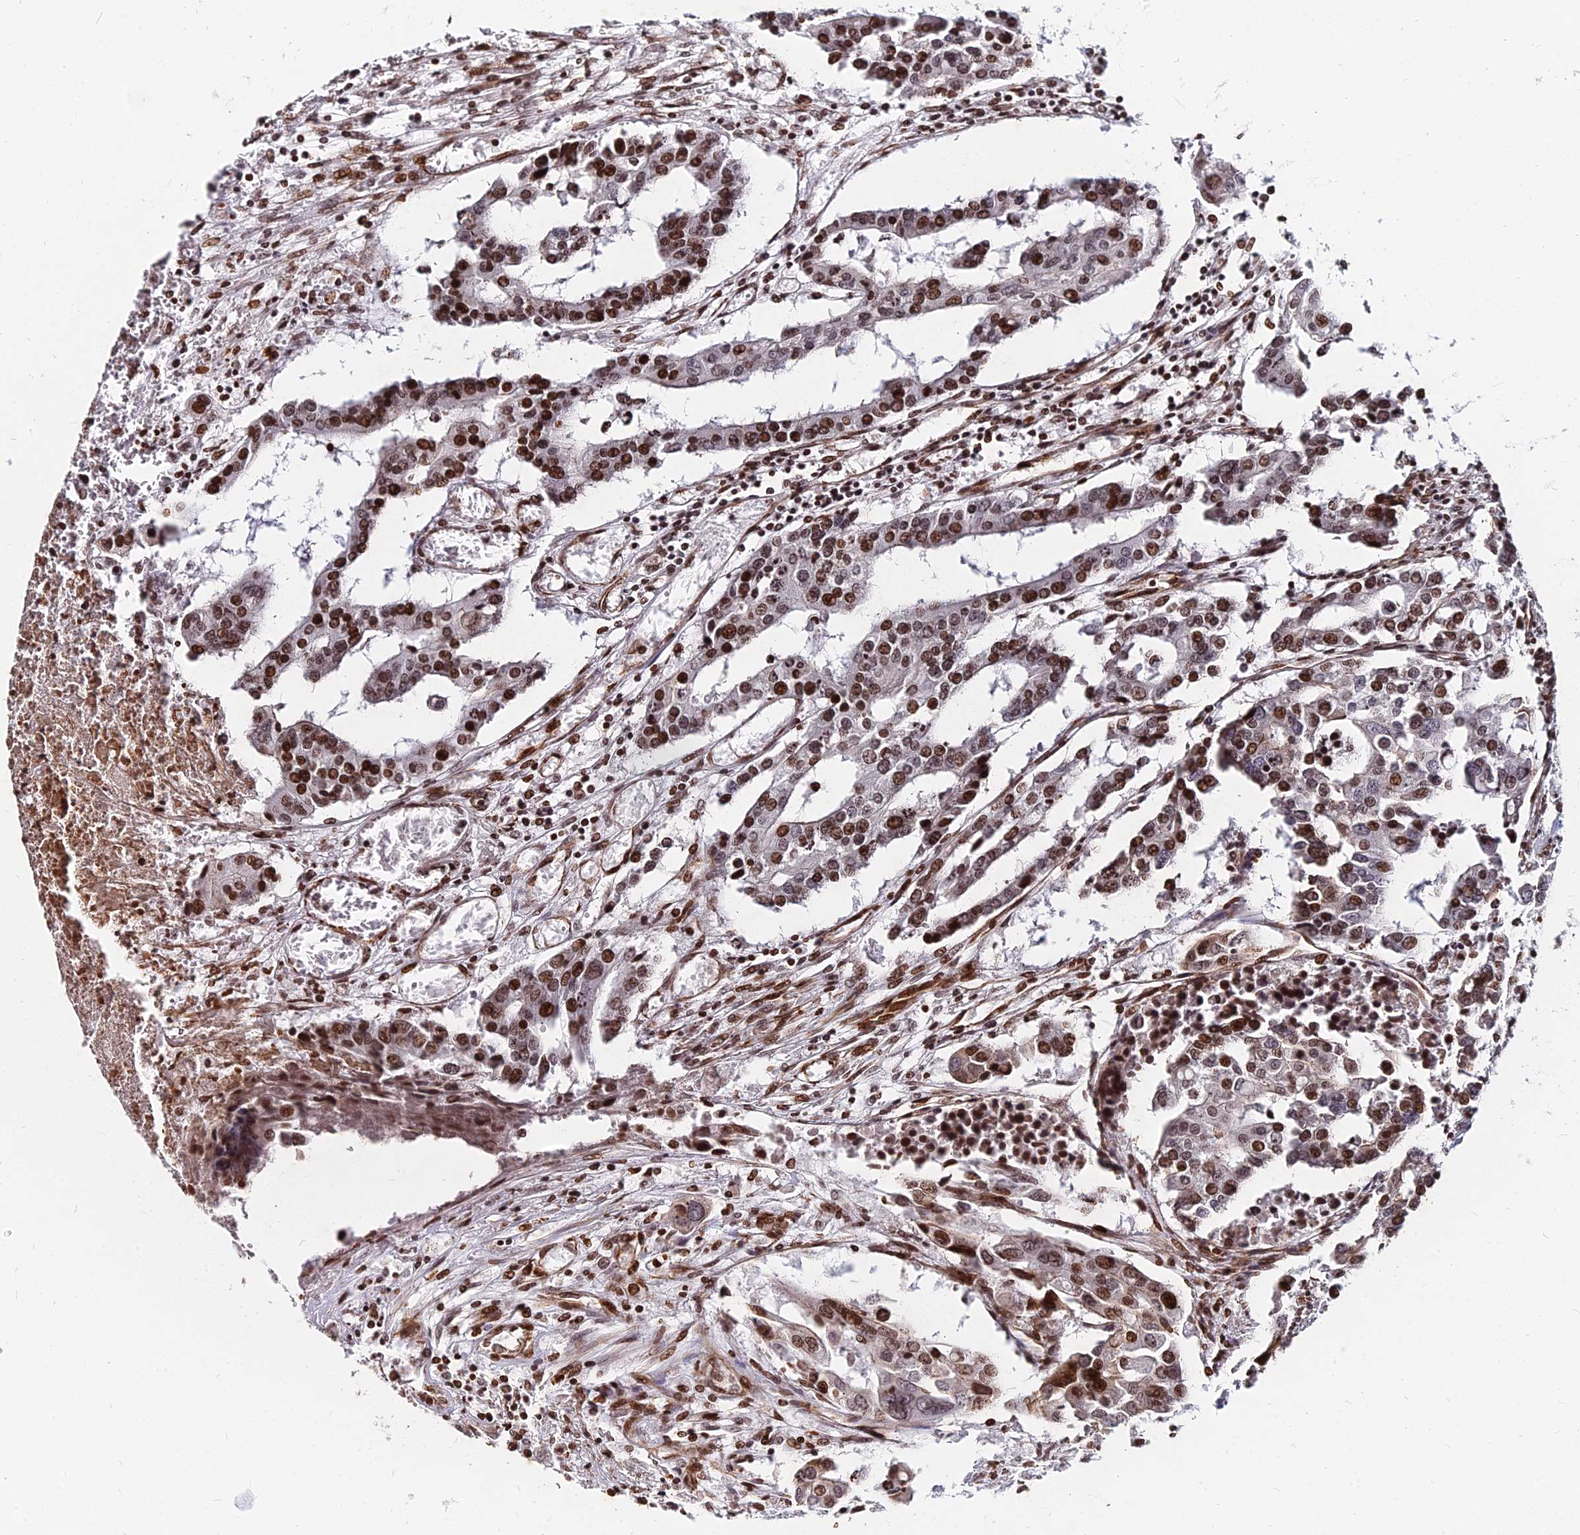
{"staining": {"intensity": "strong", "quantity": ">75%", "location": "nuclear"}, "tissue": "colorectal cancer", "cell_type": "Tumor cells", "image_type": "cancer", "snomed": [{"axis": "morphology", "description": "Adenocarcinoma, NOS"}, {"axis": "topography", "description": "Colon"}], "caption": "This is a photomicrograph of IHC staining of colorectal adenocarcinoma, which shows strong staining in the nuclear of tumor cells.", "gene": "NYAP2", "patient": {"sex": "male", "age": 77}}